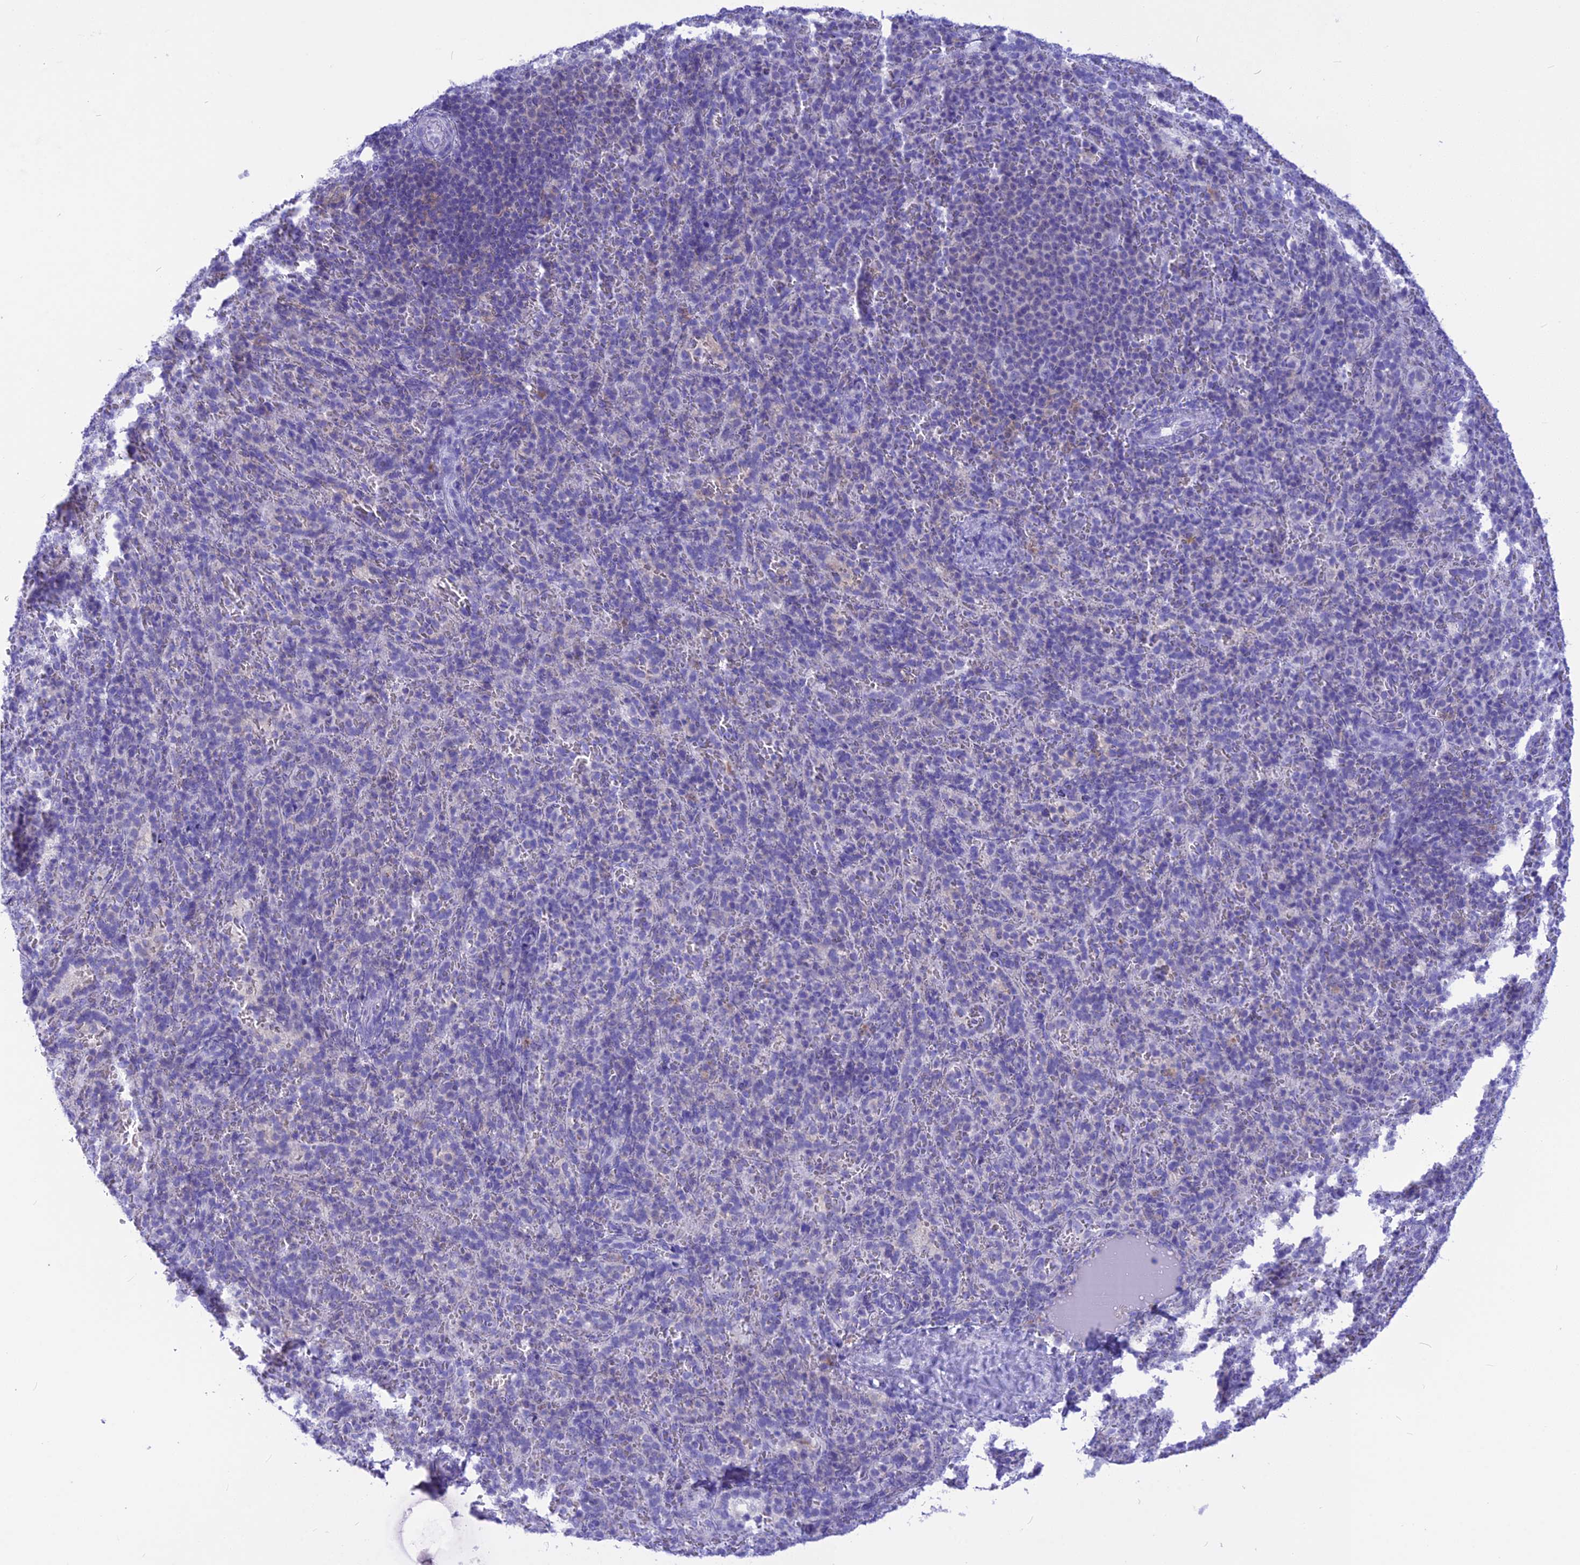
{"staining": {"intensity": "negative", "quantity": "none", "location": "none"}, "tissue": "spleen", "cell_type": "Cells in red pulp", "image_type": "normal", "snomed": [{"axis": "morphology", "description": "Normal tissue, NOS"}, {"axis": "topography", "description": "Spleen"}], "caption": "Immunohistochemical staining of benign human spleen exhibits no significant positivity in cells in red pulp.", "gene": "GLYATL1B", "patient": {"sex": "female", "age": 21}}